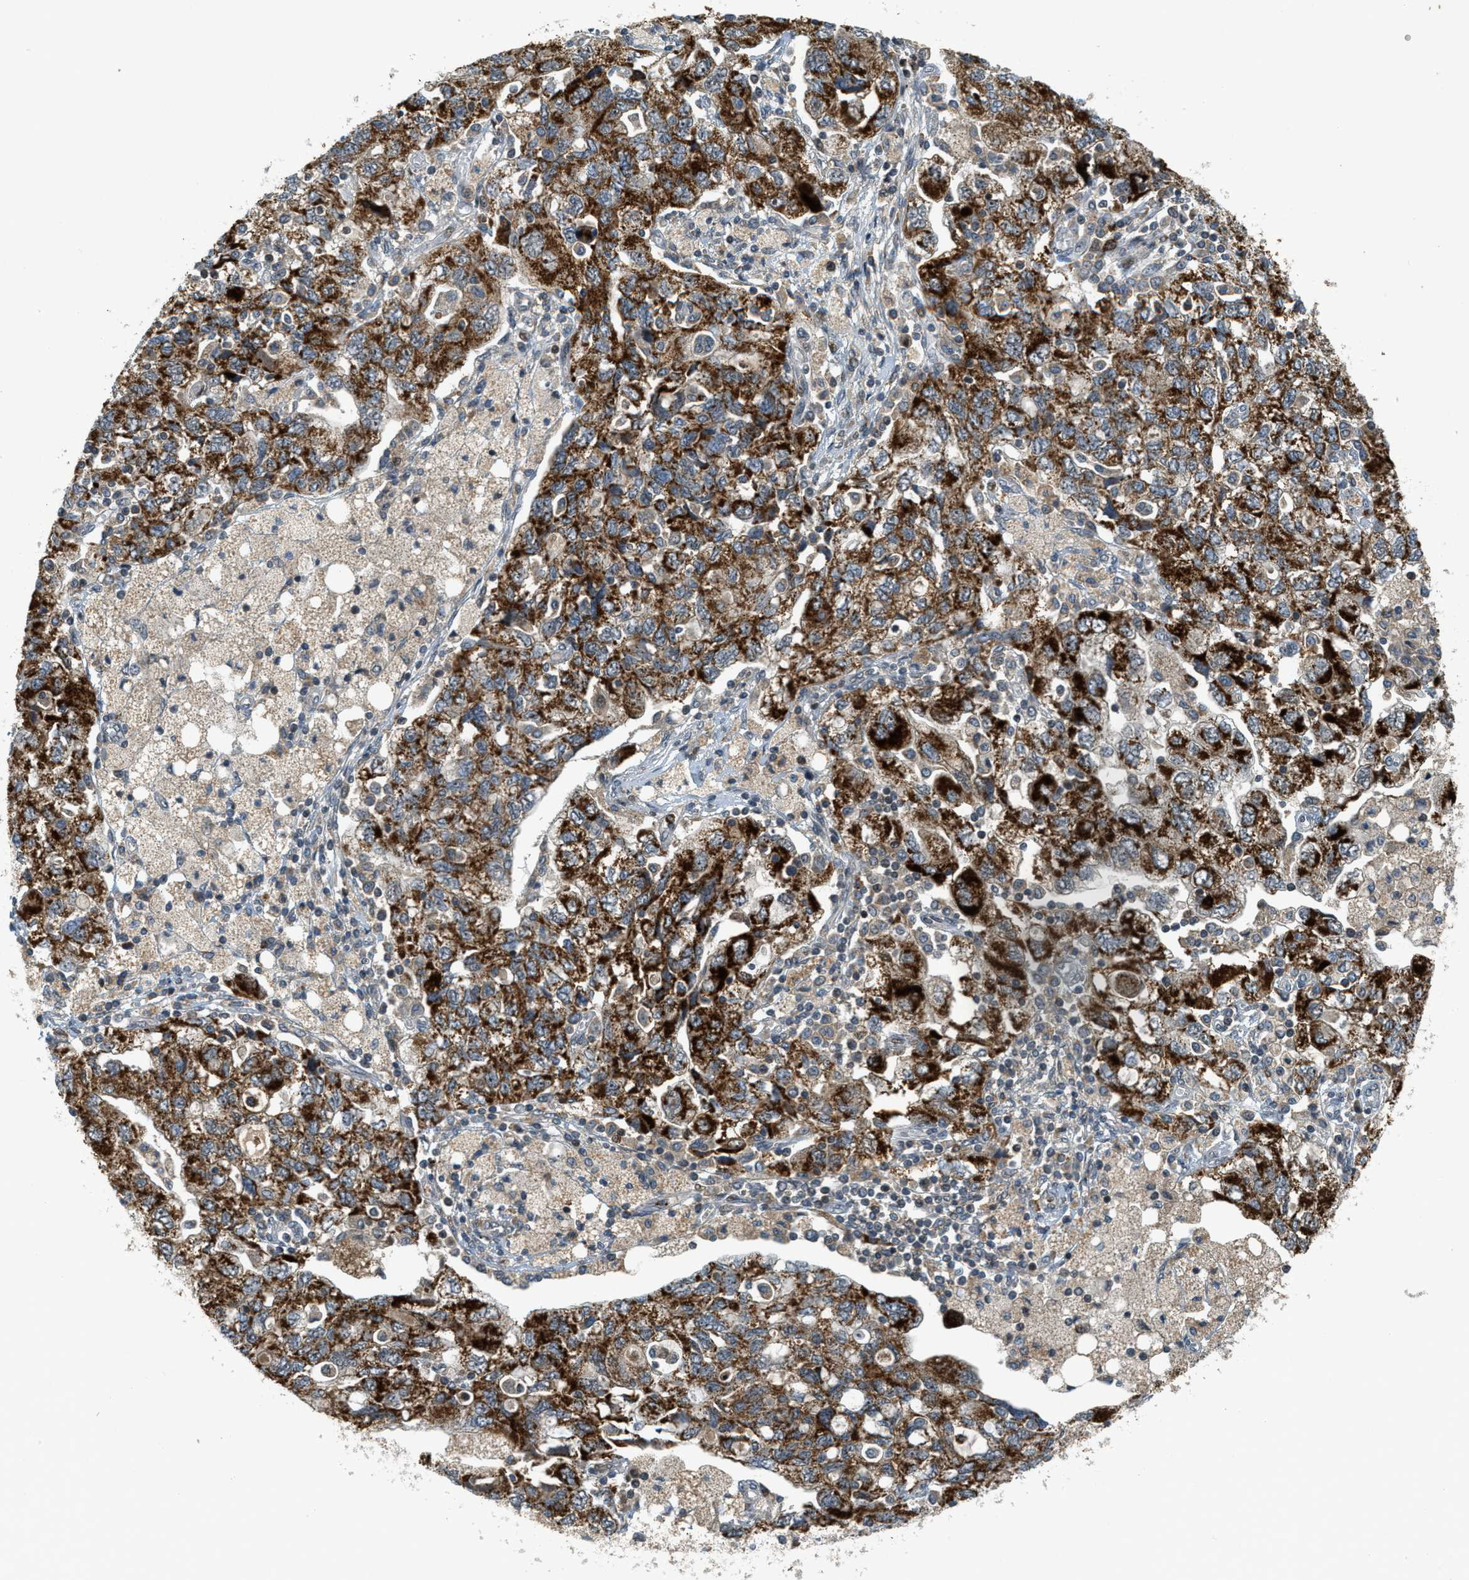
{"staining": {"intensity": "strong", "quantity": "25%-75%", "location": "cytoplasmic/membranous"}, "tissue": "ovarian cancer", "cell_type": "Tumor cells", "image_type": "cancer", "snomed": [{"axis": "morphology", "description": "Carcinoma, NOS"}, {"axis": "morphology", "description": "Cystadenocarcinoma, serous, NOS"}, {"axis": "topography", "description": "Ovary"}], "caption": "Approximately 25%-75% of tumor cells in human ovarian cancer reveal strong cytoplasmic/membranous protein expression as visualized by brown immunohistochemical staining.", "gene": "TRAPPC14", "patient": {"sex": "female", "age": 69}}